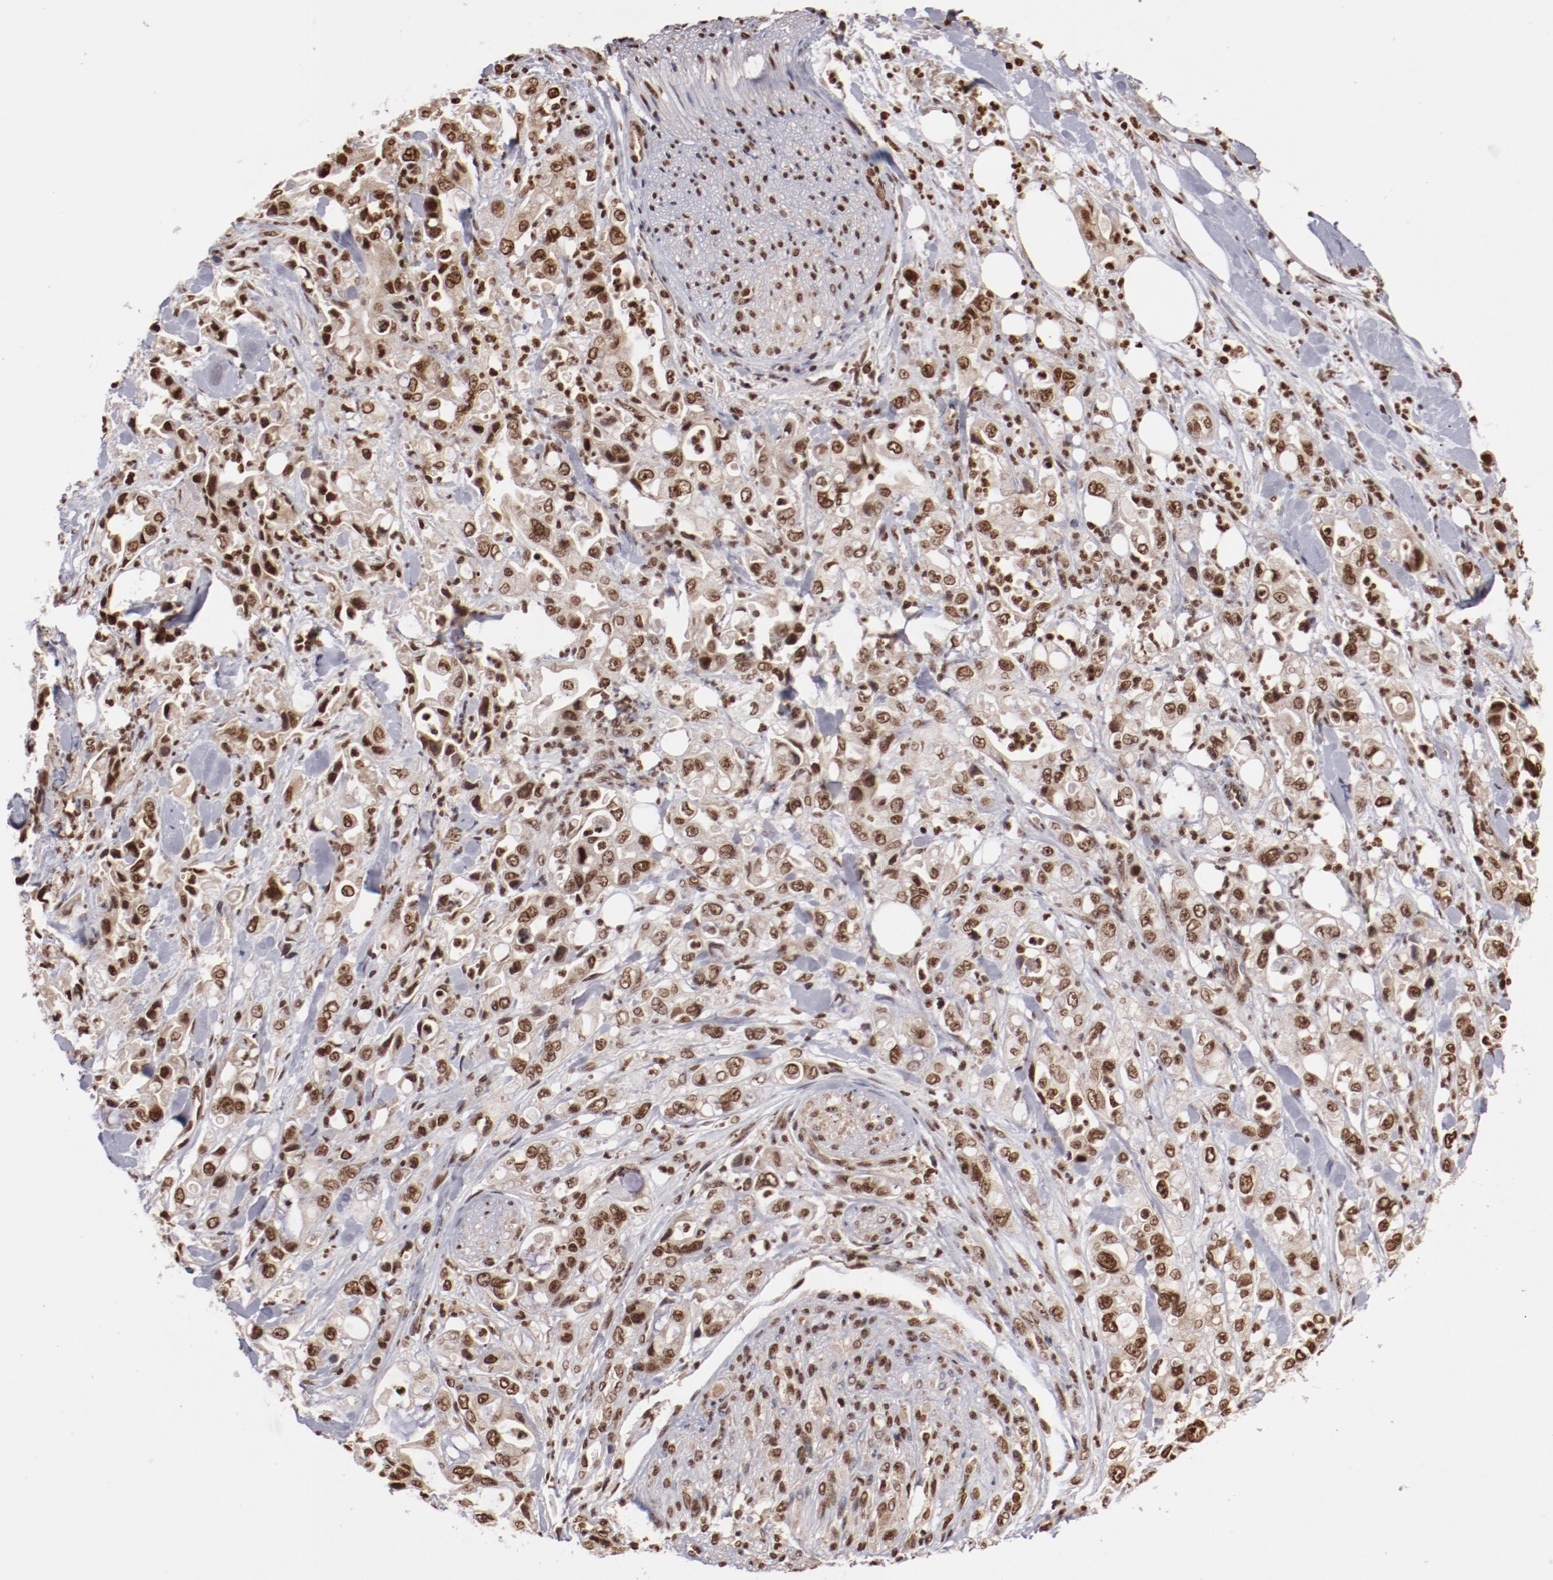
{"staining": {"intensity": "moderate", "quantity": ">75%", "location": "nuclear"}, "tissue": "pancreatic cancer", "cell_type": "Tumor cells", "image_type": "cancer", "snomed": [{"axis": "morphology", "description": "Adenocarcinoma, NOS"}, {"axis": "topography", "description": "Pancreas"}], "caption": "Immunohistochemistry micrograph of neoplastic tissue: human pancreatic adenocarcinoma stained using immunohistochemistry shows medium levels of moderate protein expression localized specifically in the nuclear of tumor cells, appearing as a nuclear brown color.", "gene": "ABL2", "patient": {"sex": "male", "age": 70}}